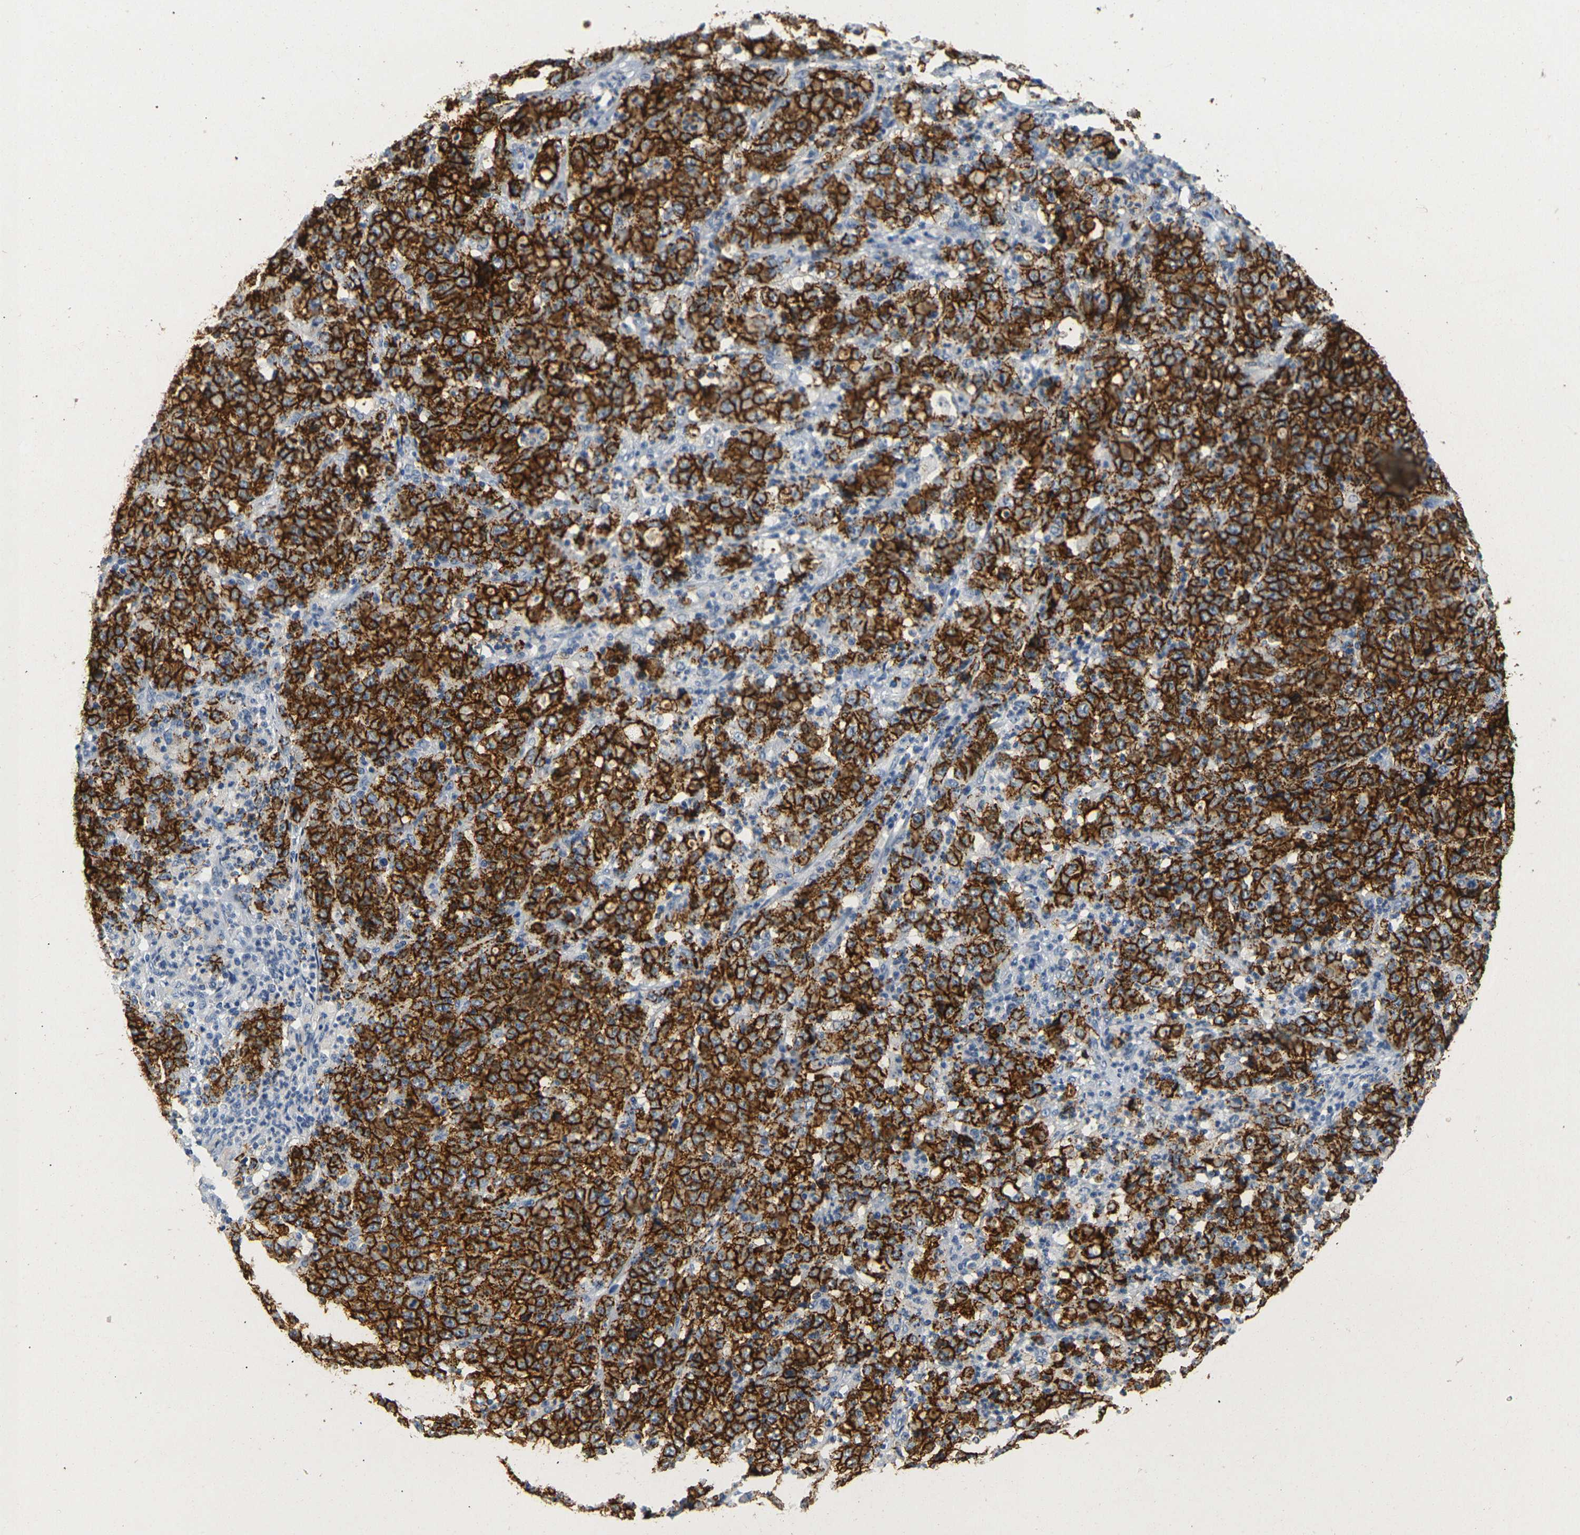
{"staining": {"intensity": "strong", "quantity": ">75%", "location": "cytoplasmic/membranous"}, "tissue": "stomach cancer", "cell_type": "Tumor cells", "image_type": "cancer", "snomed": [{"axis": "morphology", "description": "Adenocarcinoma, NOS"}, {"axis": "topography", "description": "Stomach, lower"}], "caption": "A high amount of strong cytoplasmic/membranous expression is seen in about >75% of tumor cells in stomach adenocarcinoma tissue.", "gene": "CLDN7", "patient": {"sex": "female", "age": 71}}